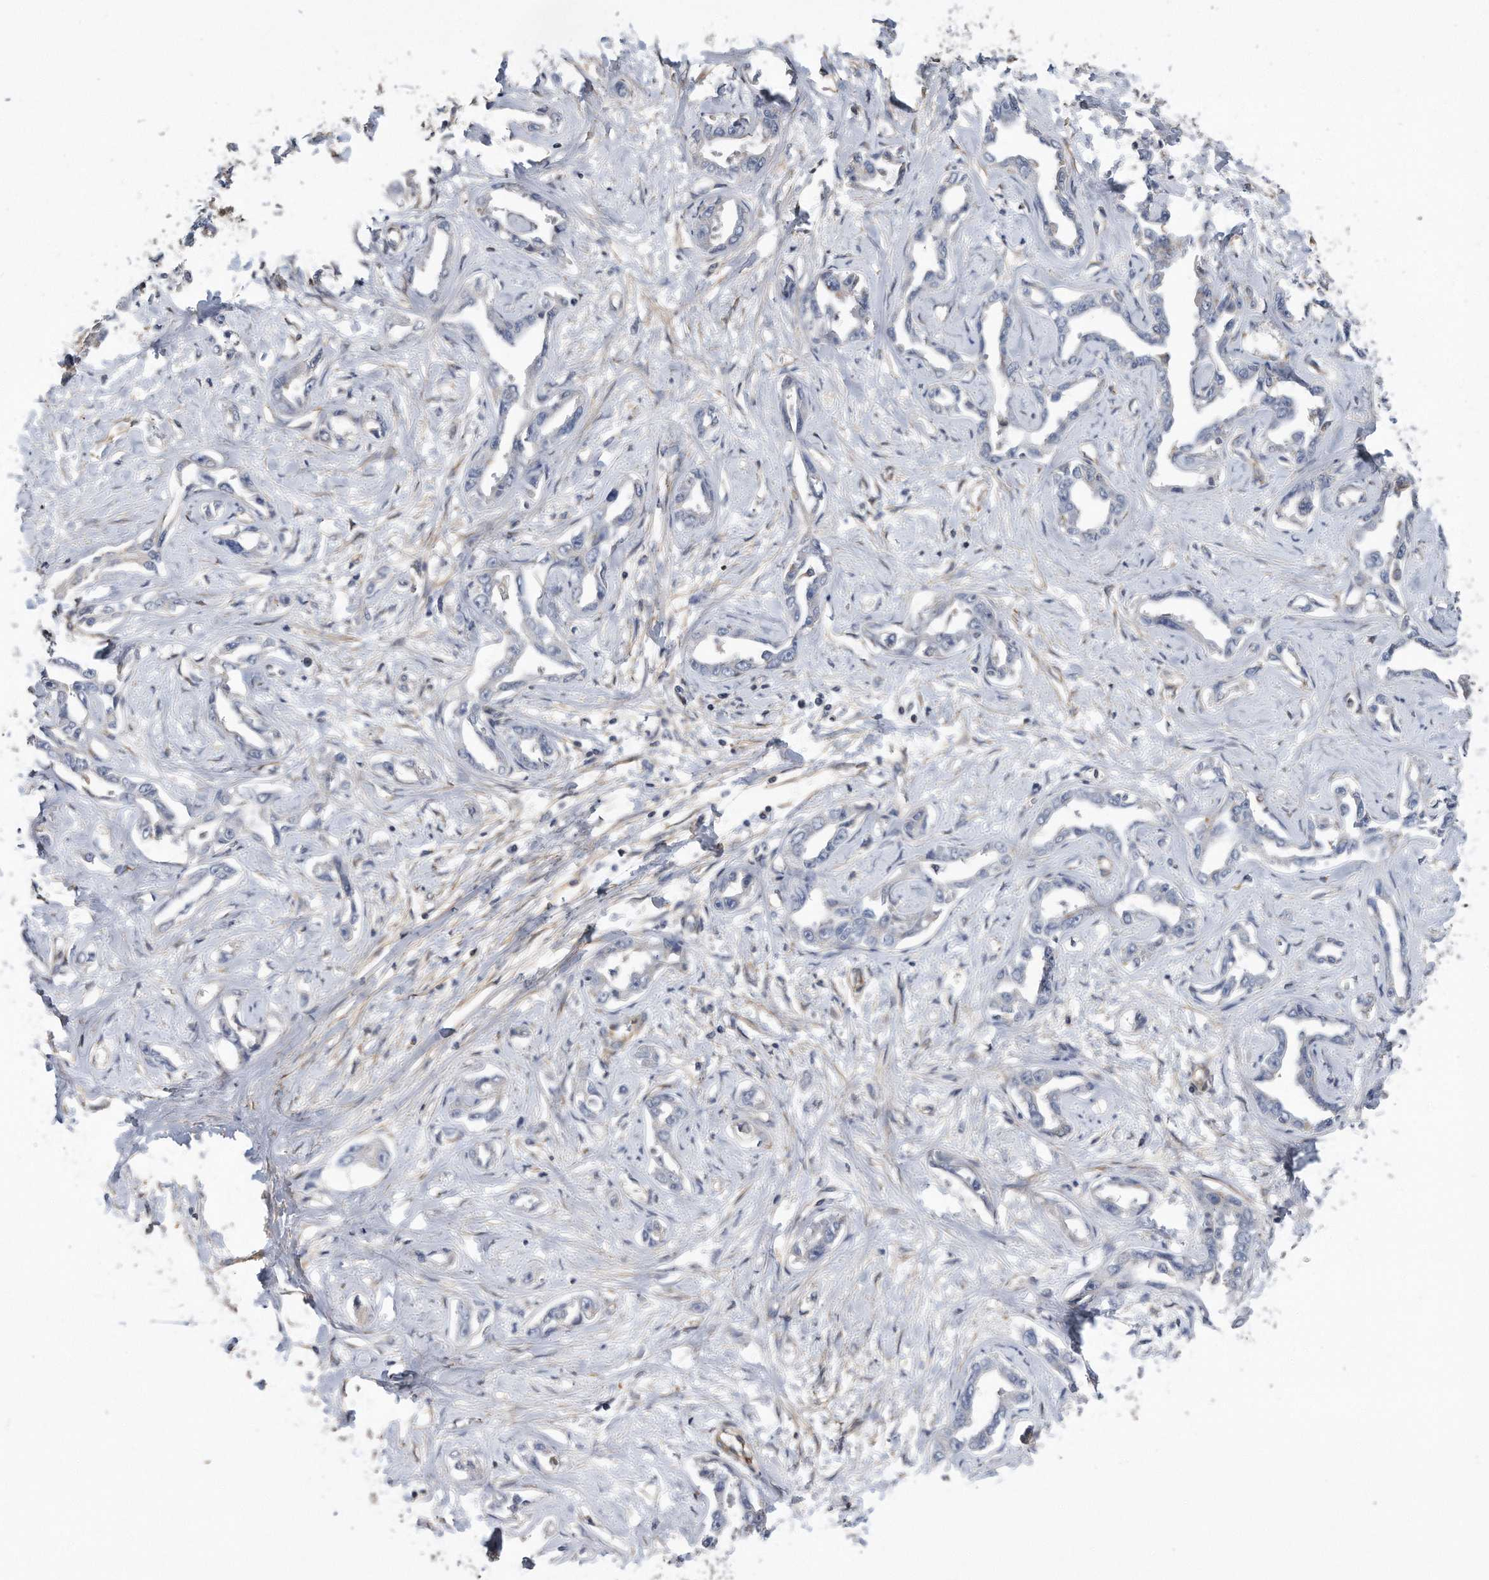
{"staining": {"intensity": "negative", "quantity": "none", "location": "none"}, "tissue": "liver cancer", "cell_type": "Tumor cells", "image_type": "cancer", "snomed": [{"axis": "morphology", "description": "Cholangiocarcinoma"}, {"axis": "topography", "description": "Liver"}], "caption": "A micrograph of liver cancer stained for a protein reveals no brown staining in tumor cells.", "gene": "GPC1", "patient": {"sex": "male", "age": 59}}